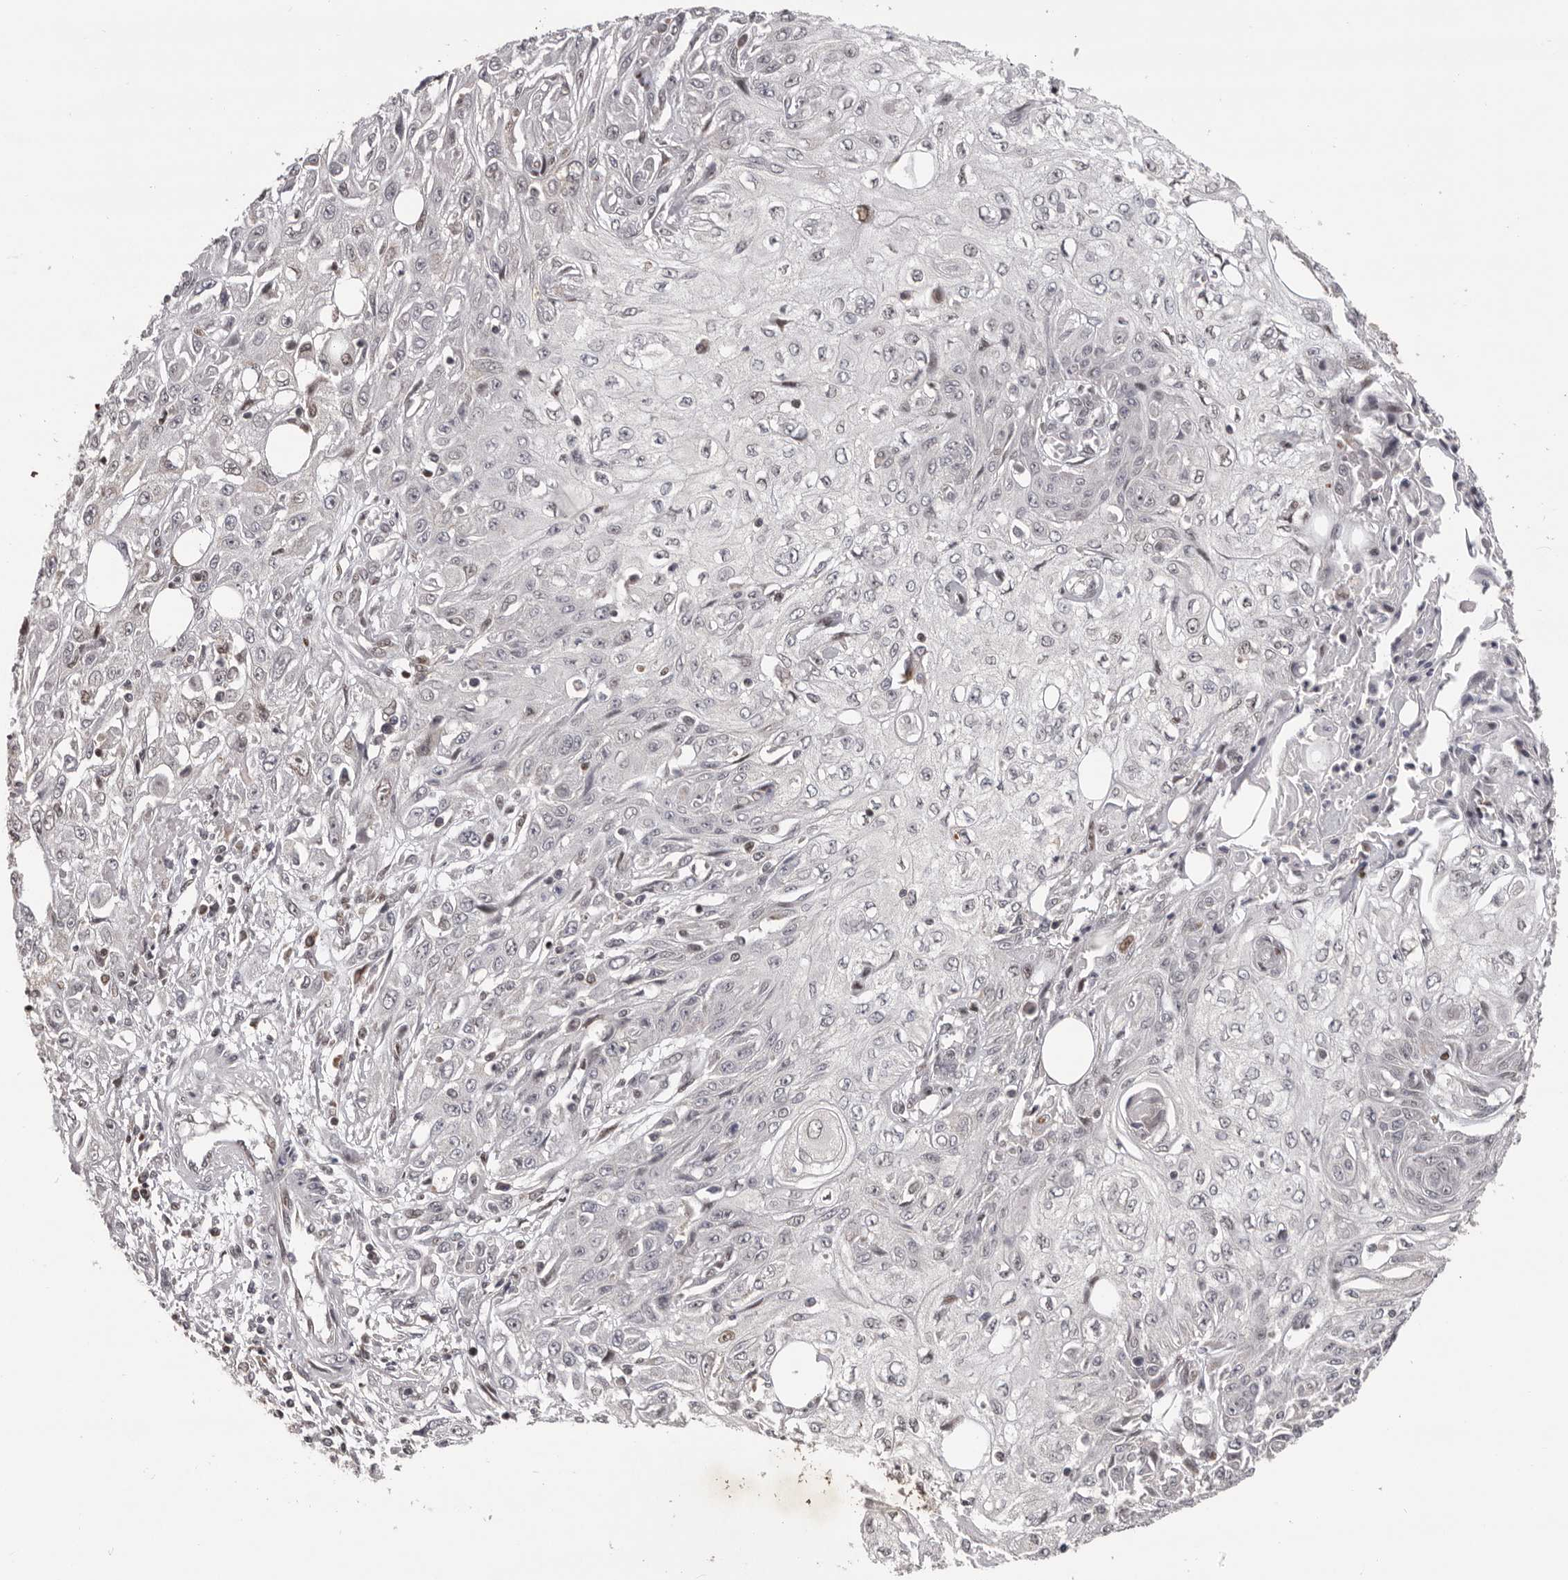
{"staining": {"intensity": "negative", "quantity": "none", "location": "none"}, "tissue": "skin cancer", "cell_type": "Tumor cells", "image_type": "cancer", "snomed": [{"axis": "morphology", "description": "Squamous cell carcinoma, NOS"}, {"axis": "morphology", "description": "Squamous cell carcinoma, metastatic, NOS"}, {"axis": "topography", "description": "Skin"}, {"axis": "topography", "description": "Lymph node"}], "caption": "Immunohistochemistry histopathology image of human squamous cell carcinoma (skin) stained for a protein (brown), which displays no positivity in tumor cells.", "gene": "C17orf99", "patient": {"sex": "male", "age": 75}}